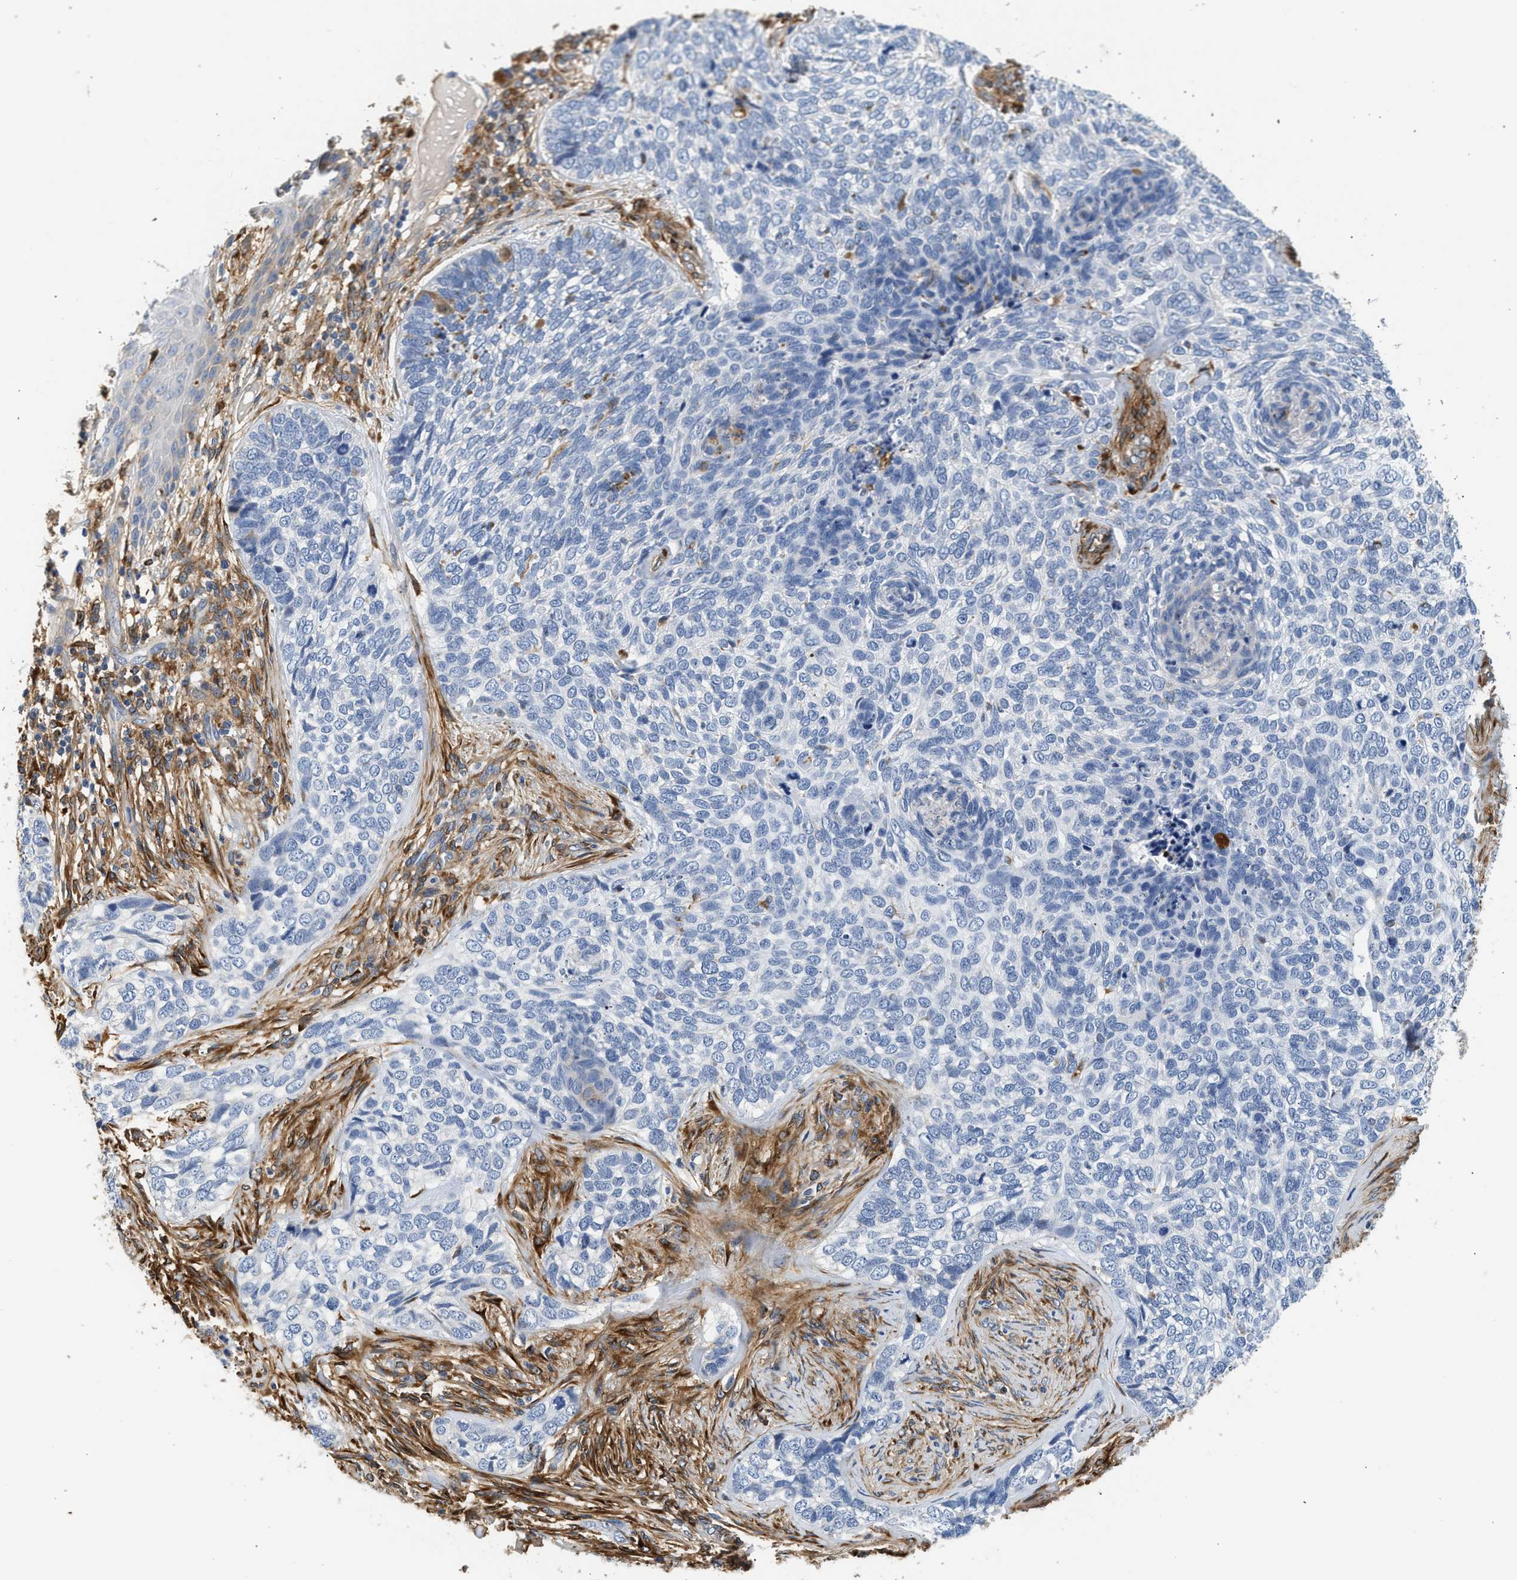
{"staining": {"intensity": "negative", "quantity": "none", "location": "none"}, "tissue": "skin cancer", "cell_type": "Tumor cells", "image_type": "cancer", "snomed": [{"axis": "morphology", "description": "Basal cell carcinoma"}, {"axis": "topography", "description": "Skin"}], "caption": "Human skin cancer stained for a protein using IHC exhibits no staining in tumor cells.", "gene": "RAB31", "patient": {"sex": "female", "age": 64}}